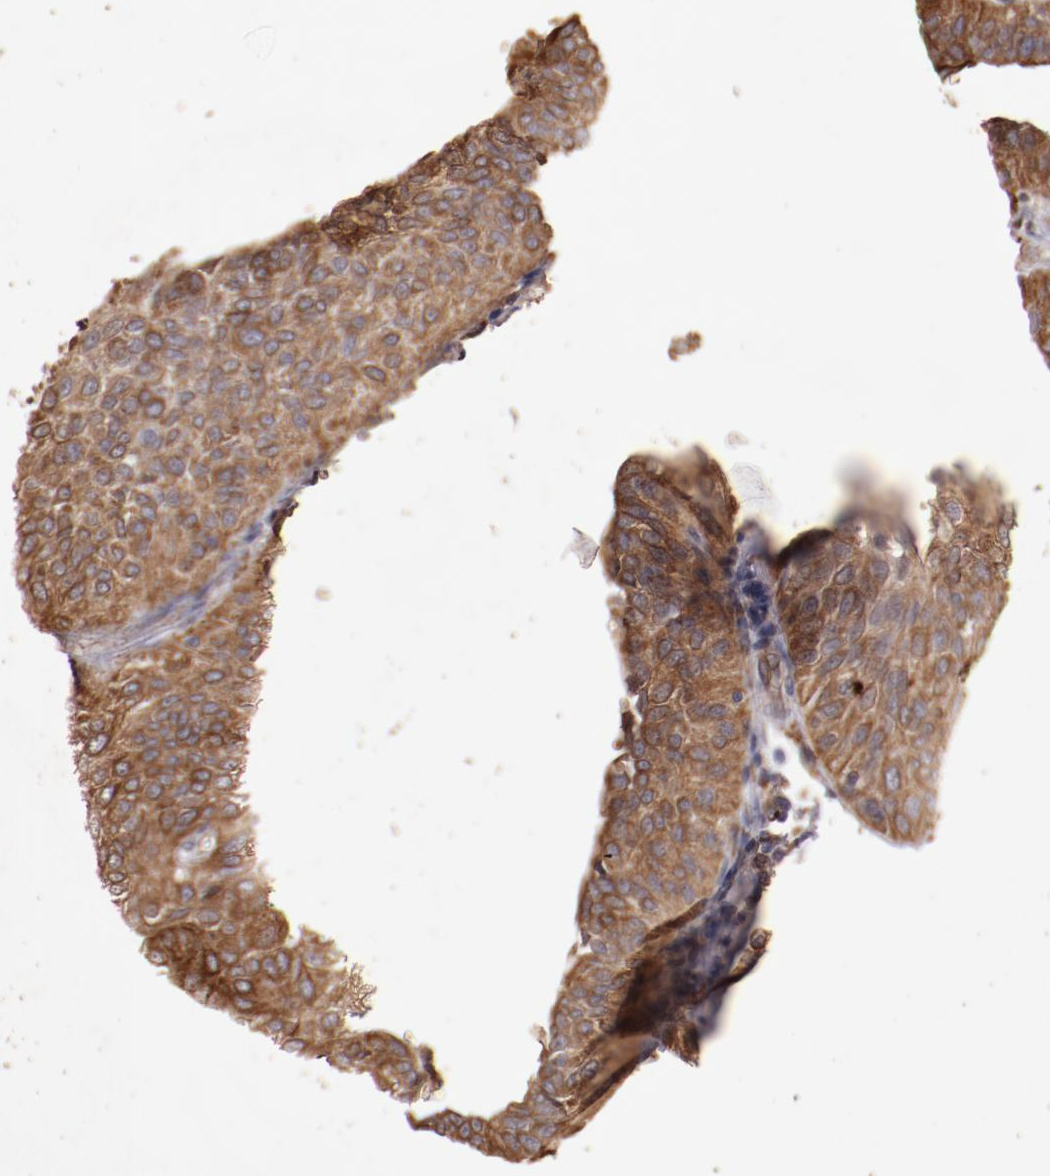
{"staining": {"intensity": "moderate", "quantity": ">75%", "location": "cytoplasmic/membranous"}, "tissue": "urothelial cancer", "cell_type": "Tumor cells", "image_type": "cancer", "snomed": [{"axis": "morphology", "description": "Urothelial carcinoma, High grade"}, {"axis": "topography", "description": "Urinary bladder"}], "caption": "DAB immunohistochemical staining of human urothelial cancer shows moderate cytoplasmic/membranous protein staining in about >75% of tumor cells.", "gene": "SRRD", "patient": {"sex": "male", "age": 56}}